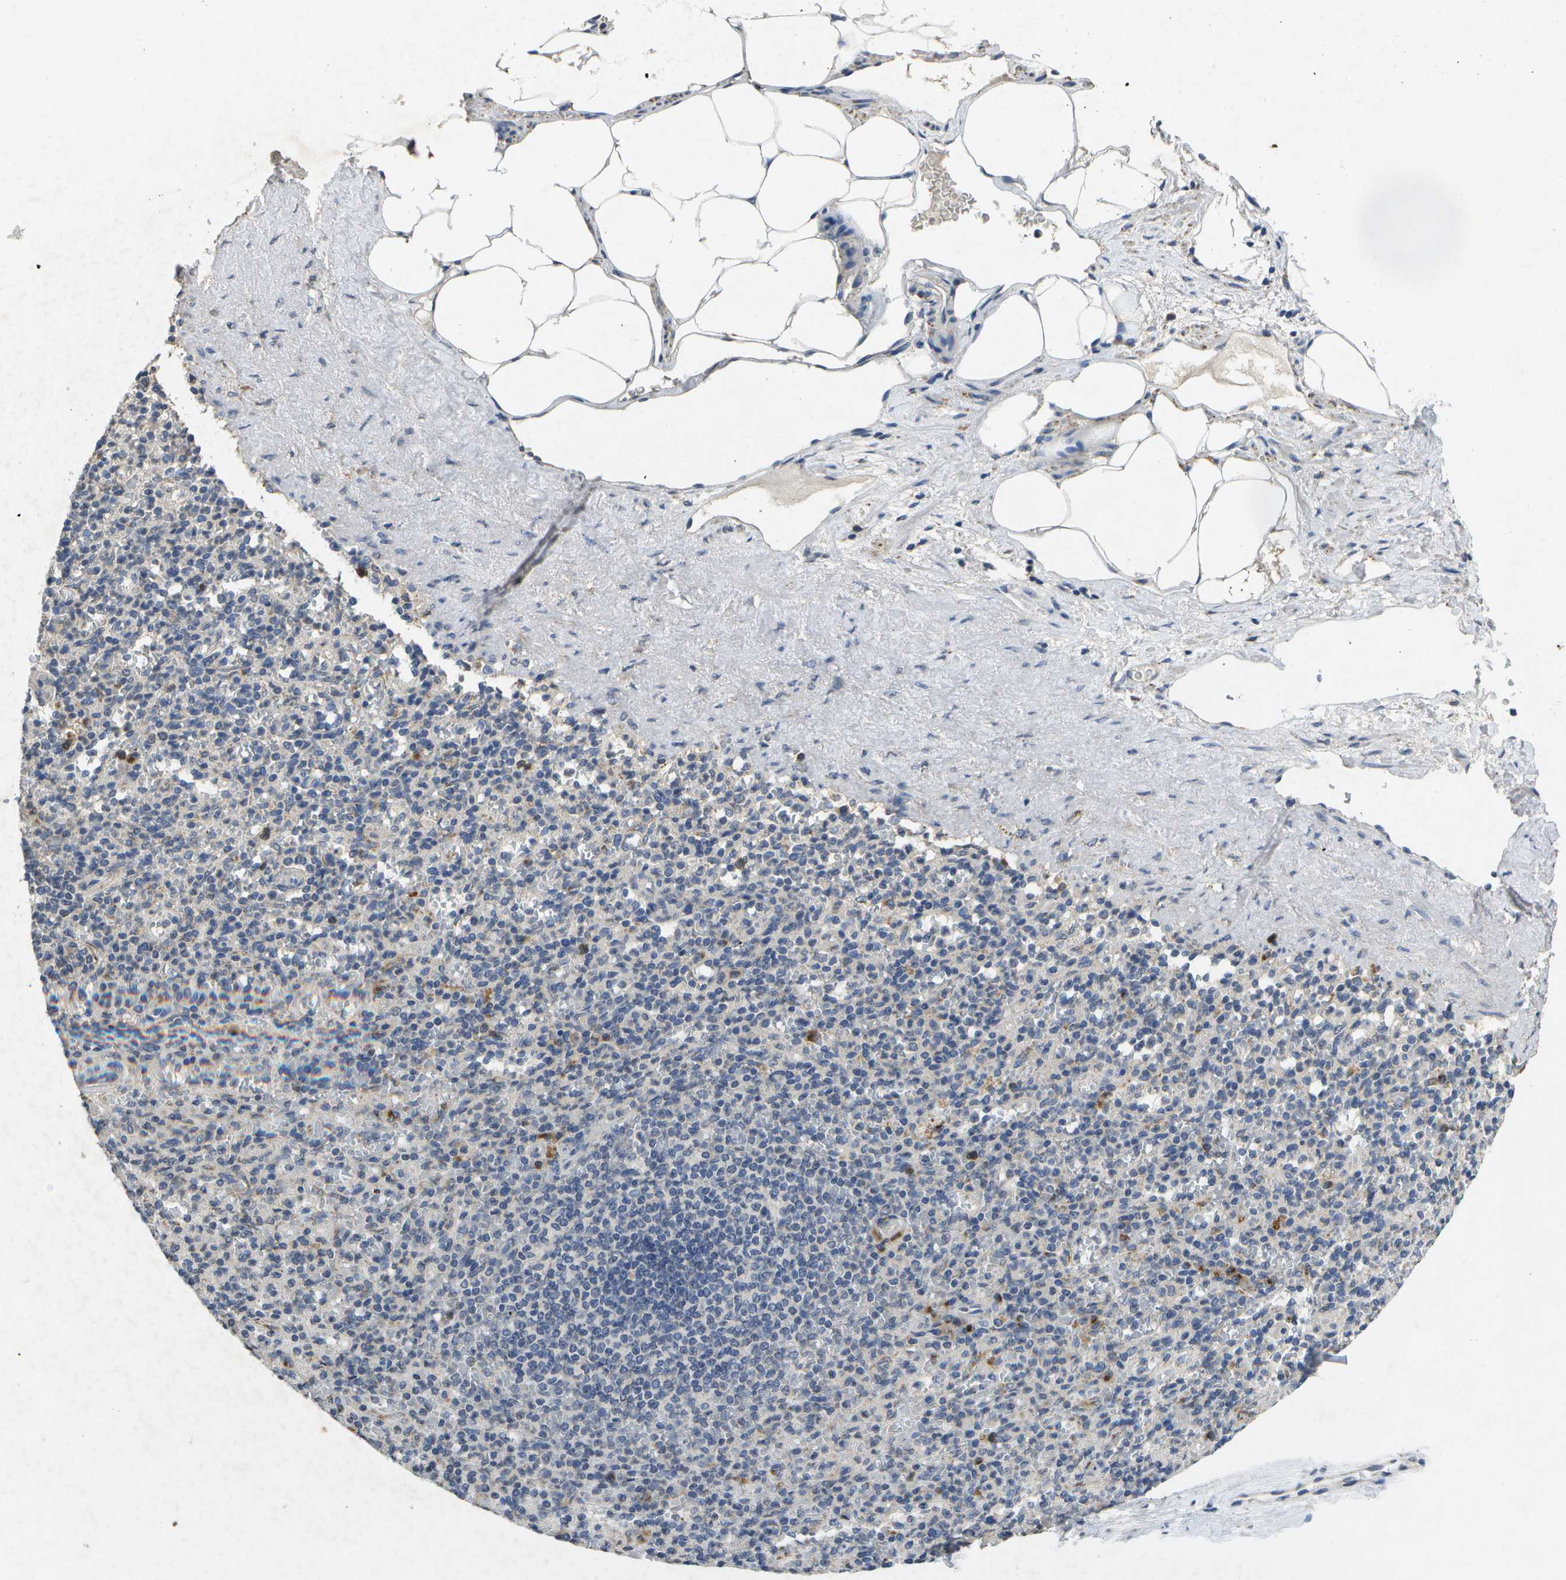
{"staining": {"intensity": "moderate", "quantity": "<25%", "location": "cytoplasmic/membranous"}, "tissue": "spleen", "cell_type": "Cells in red pulp", "image_type": "normal", "snomed": [{"axis": "morphology", "description": "Normal tissue, NOS"}, {"axis": "topography", "description": "Spleen"}], "caption": "The image exhibits immunohistochemical staining of normal spleen. There is moderate cytoplasmic/membranous positivity is seen in about <25% of cells in red pulp.", "gene": "KDELR1", "patient": {"sex": "female", "age": 74}}